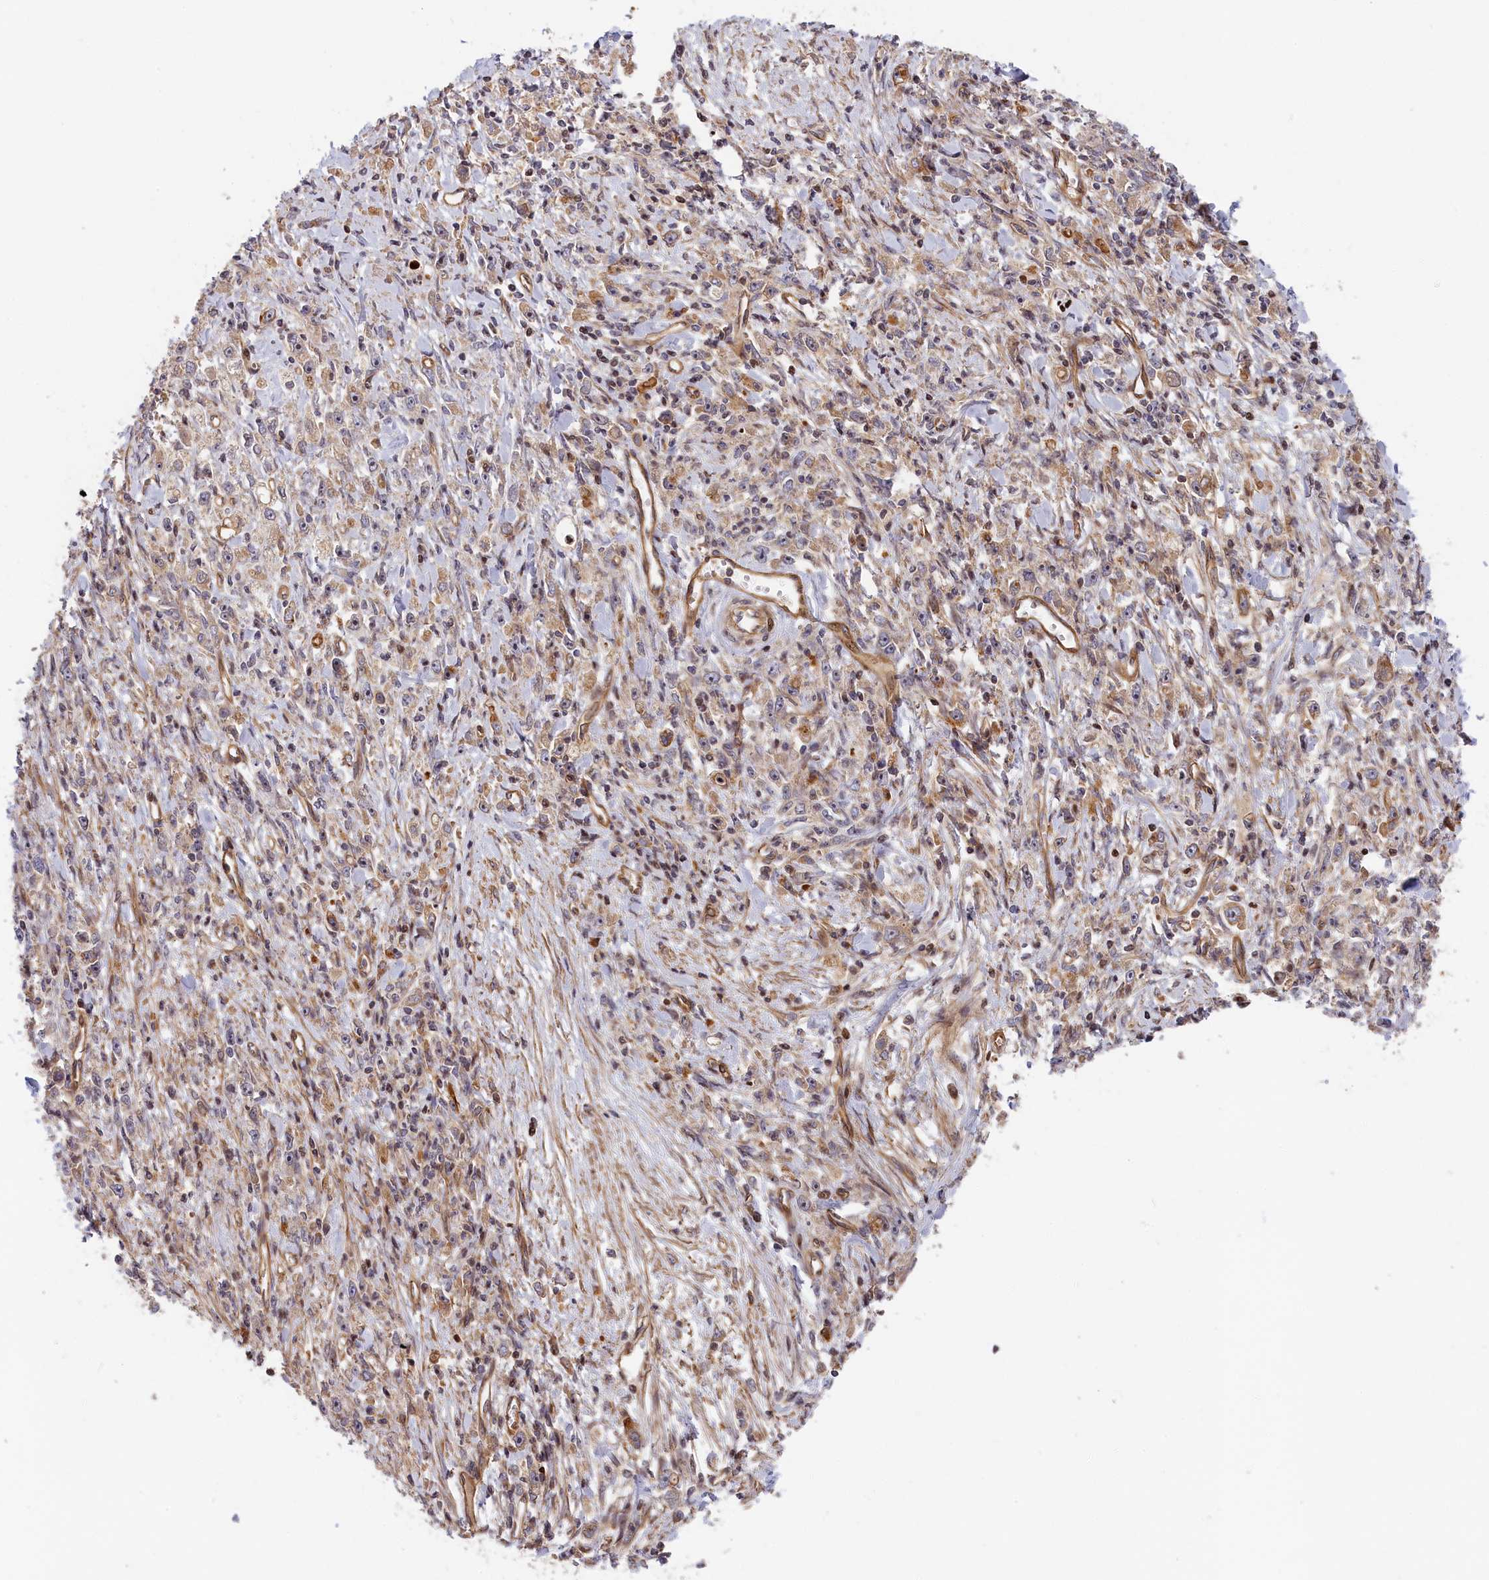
{"staining": {"intensity": "negative", "quantity": "none", "location": "none"}, "tissue": "stomach cancer", "cell_type": "Tumor cells", "image_type": "cancer", "snomed": [{"axis": "morphology", "description": "Adenocarcinoma, NOS"}, {"axis": "topography", "description": "Stomach"}], "caption": "A photomicrograph of adenocarcinoma (stomach) stained for a protein shows no brown staining in tumor cells.", "gene": "CEP44", "patient": {"sex": "female", "age": 59}}